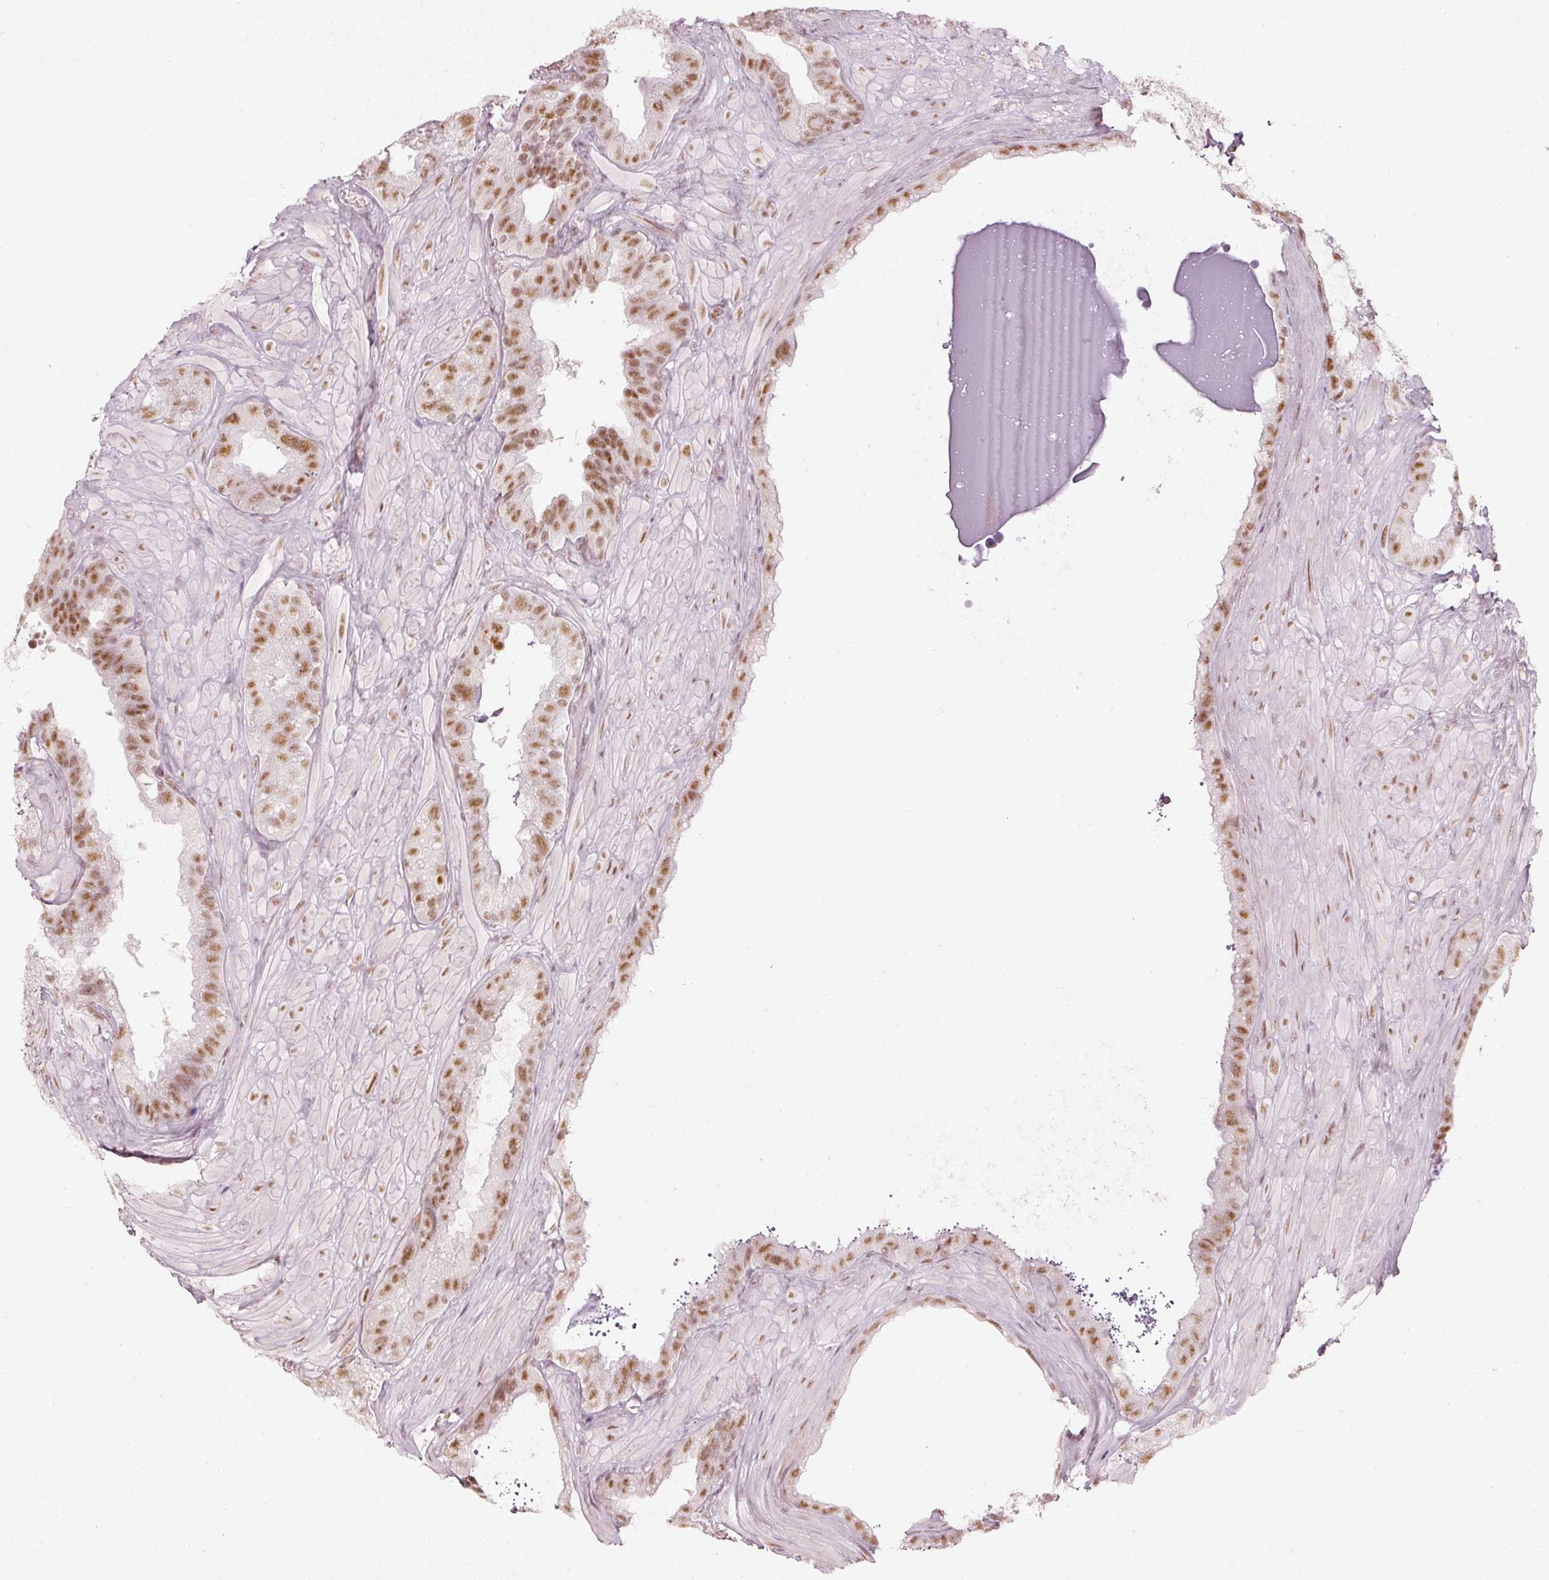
{"staining": {"intensity": "moderate", "quantity": ">75%", "location": "nuclear"}, "tissue": "seminal vesicle", "cell_type": "Glandular cells", "image_type": "normal", "snomed": [{"axis": "morphology", "description": "Normal tissue, NOS"}, {"axis": "topography", "description": "Seminal veicle"}, {"axis": "topography", "description": "Peripheral nerve tissue"}], "caption": "Brown immunohistochemical staining in normal human seminal vesicle displays moderate nuclear staining in about >75% of glandular cells.", "gene": "PPP1R10", "patient": {"sex": "male", "age": 76}}